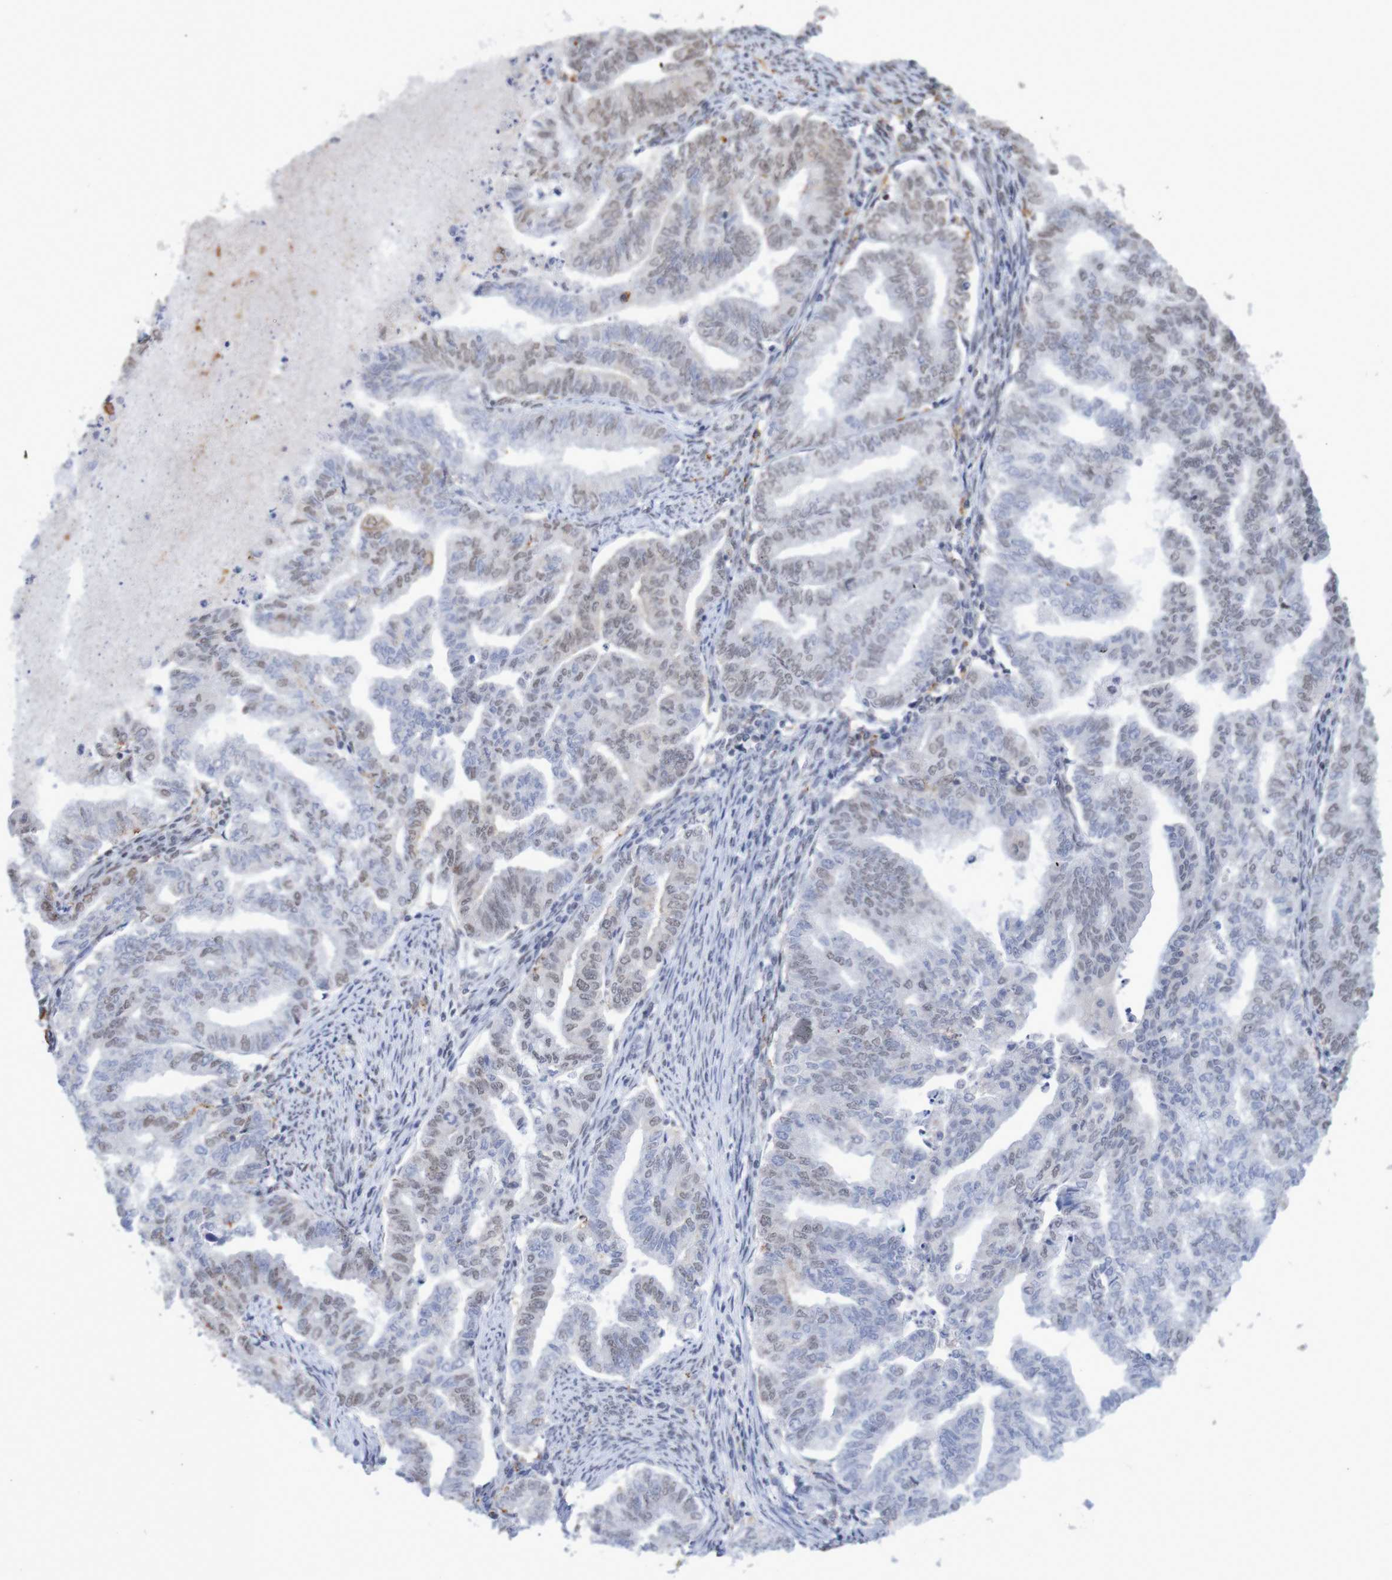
{"staining": {"intensity": "weak", "quantity": "25%-75%", "location": "nuclear"}, "tissue": "endometrial cancer", "cell_type": "Tumor cells", "image_type": "cancer", "snomed": [{"axis": "morphology", "description": "Adenocarcinoma, NOS"}, {"axis": "topography", "description": "Endometrium"}], "caption": "Tumor cells exhibit low levels of weak nuclear expression in approximately 25%-75% of cells in endometrial adenocarcinoma.", "gene": "MRTFB", "patient": {"sex": "female", "age": 79}}